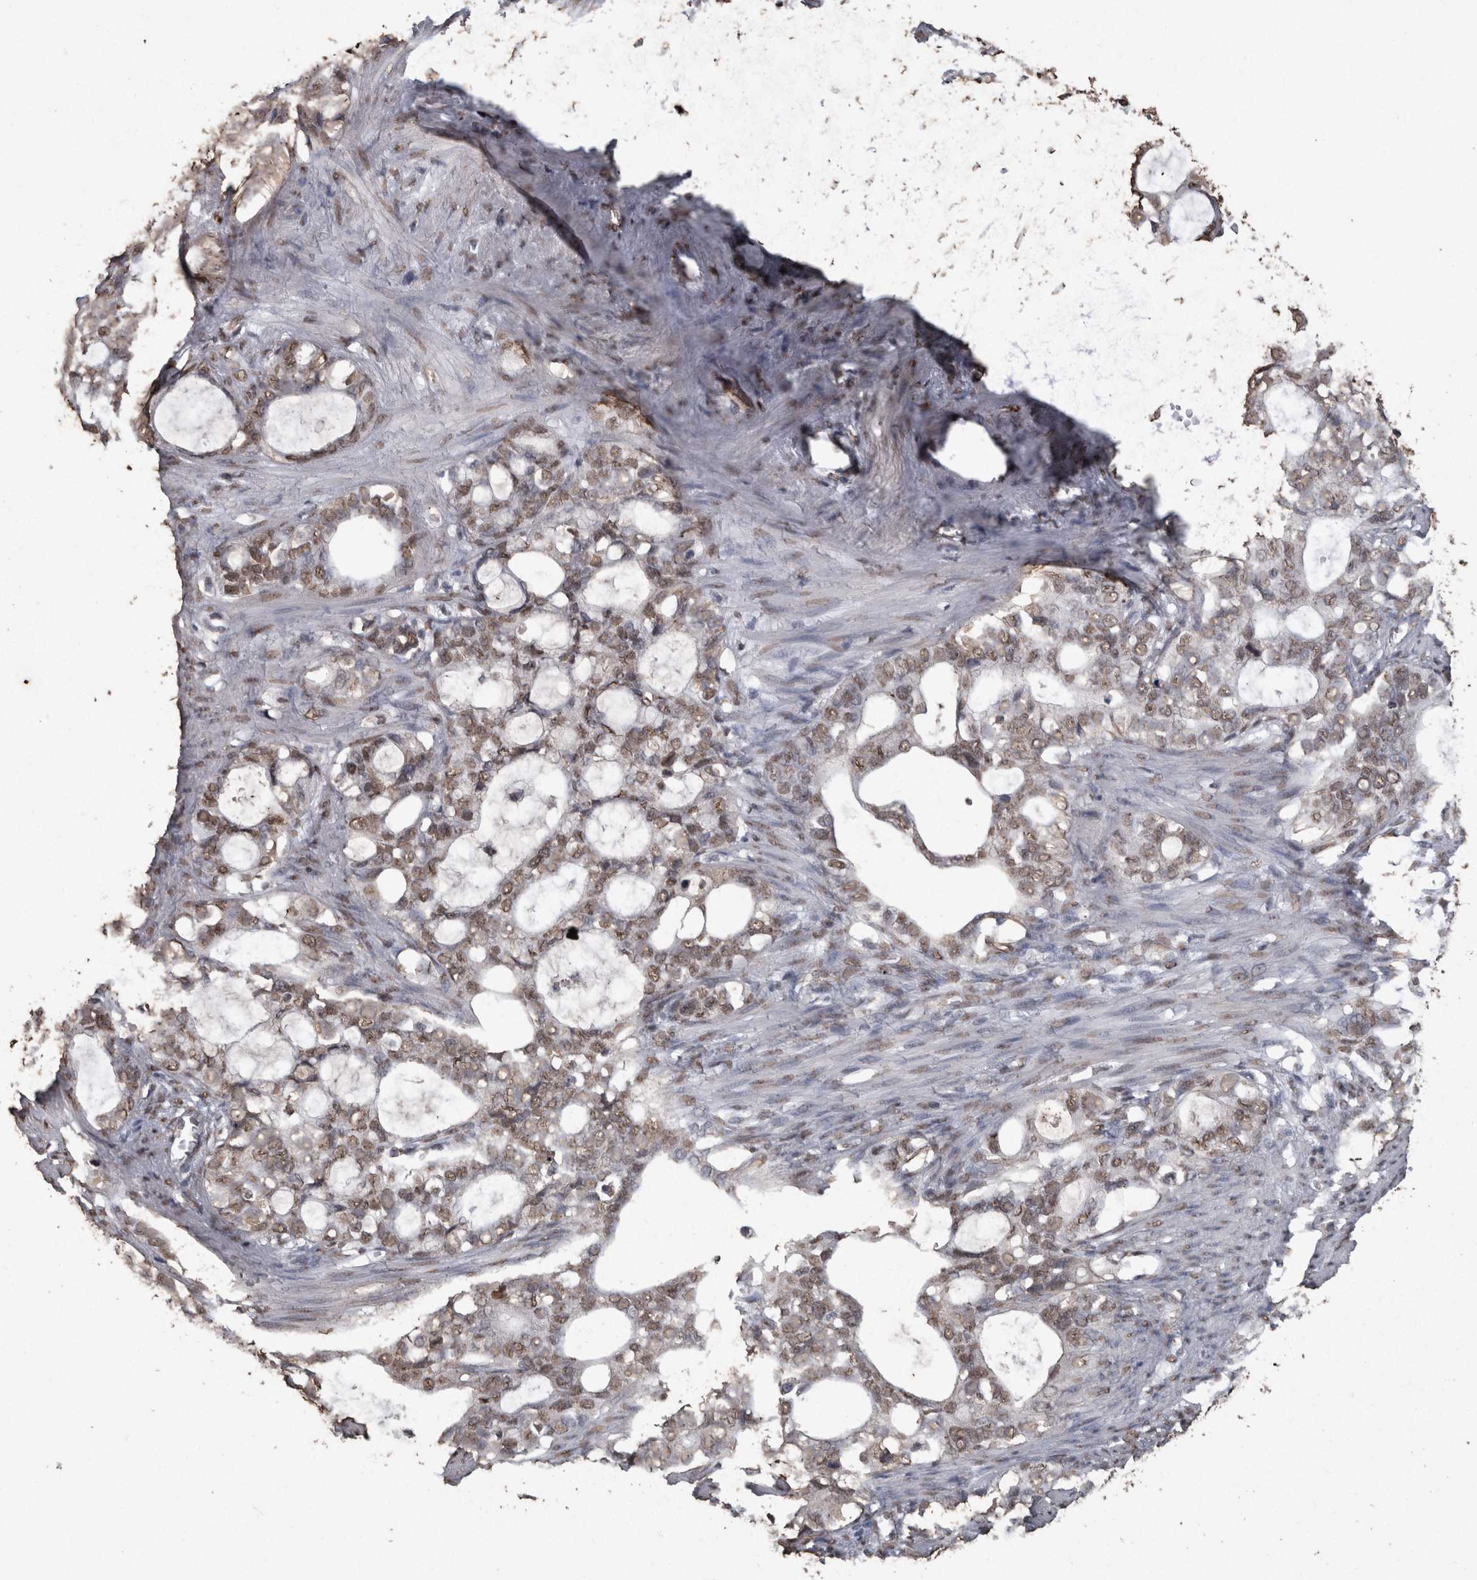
{"staining": {"intensity": "weak", "quantity": ">75%", "location": "nuclear"}, "tissue": "stomach cancer", "cell_type": "Tumor cells", "image_type": "cancer", "snomed": [{"axis": "morphology", "description": "Adenocarcinoma, NOS"}, {"axis": "topography", "description": "Stomach"}], "caption": "Weak nuclear protein staining is identified in about >75% of tumor cells in stomach cancer (adenocarcinoma).", "gene": "SMAD7", "patient": {"sex": "female", "age": 75}}